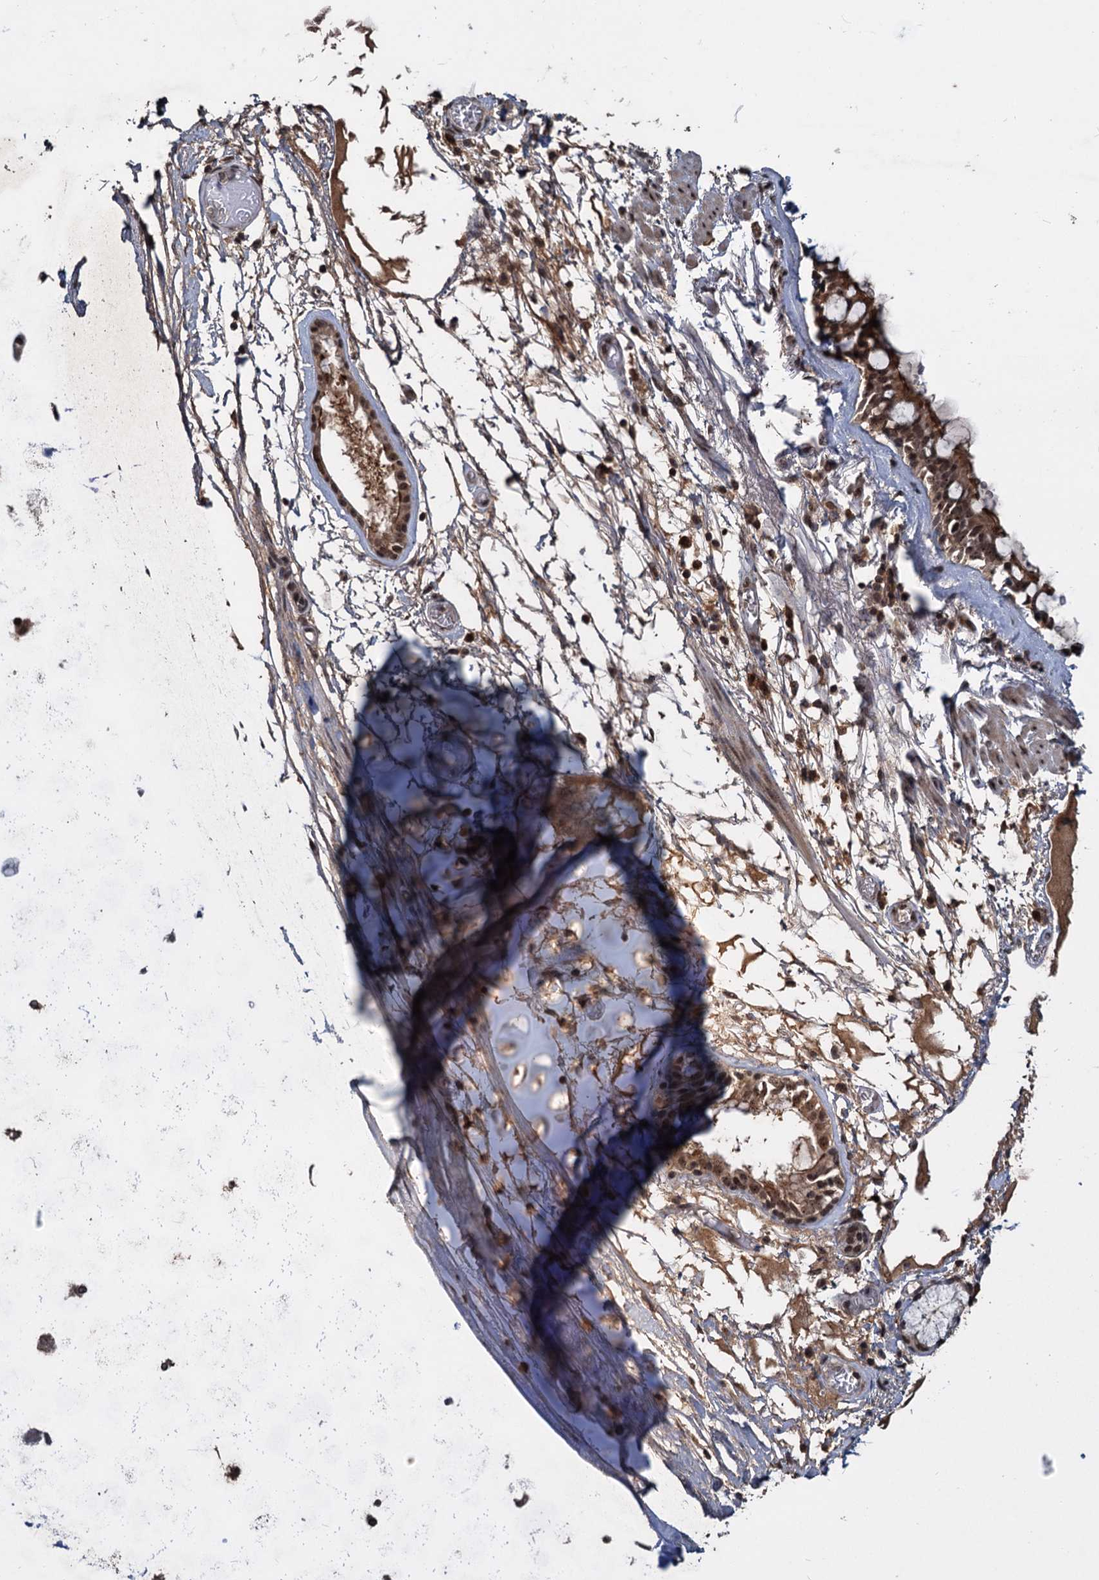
{"staining": {"intensity": "moderate", "quantity": ">75%", "location": "cytoplasmic/membranous,nuclear"}, "tissue": "nasopharynx", "cell_type": "Respiratory epithelial cells", "image_type": "normal", "snomed": [{"axis": "morphology", "description": "Normal tissue, NOS"}, {"axis": "topography", "description": "Nasopharynx"}], "caption": "Immunohistochemical staining of benign nasopharynx exhibits medium levels of moderate cytoplasmic/membranous,nuclear staining in about >75% of respiratory epithelial cells.", "gene": "FAM216B", "patient": {"sex": "male", "age": 32}}